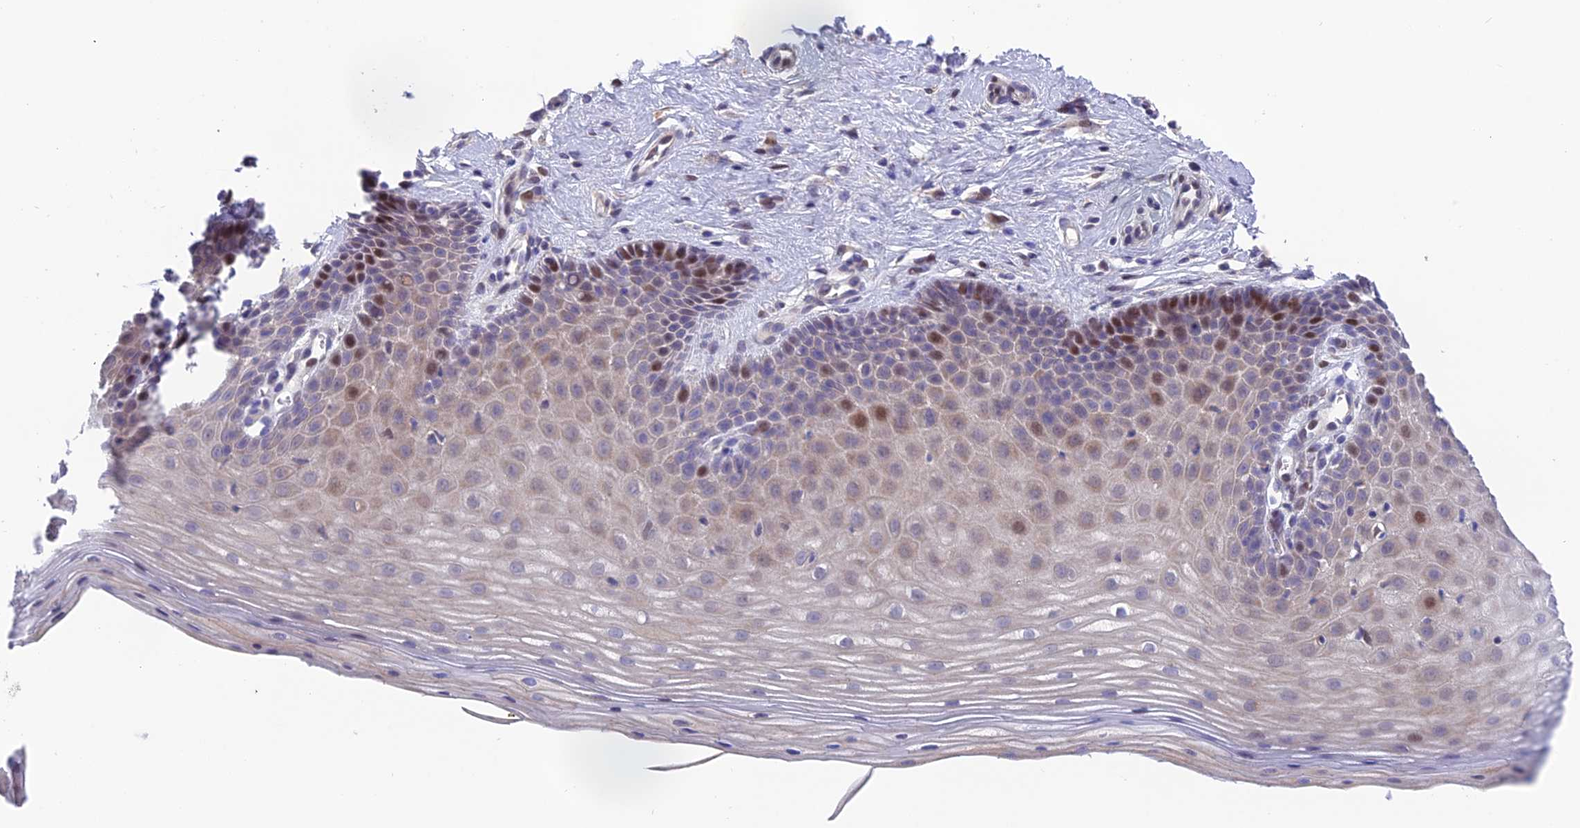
{"staining": {"intensity": "negative", "quantity": "none", "location": "none"}, "tissue": "cervix", "cell_type": "Glandular cells", "image_type": "normal", "snomed": [{"axis": "morphology", "description": "Normal tissue, NOS"}, {"axis": "topography", "description": "Cervix"}], "caption": "The micrograph exhibits no significant expression in glandular cells of cervix.", "gene": "PUS10", "patient": {"sex": "female", "age": 36}}